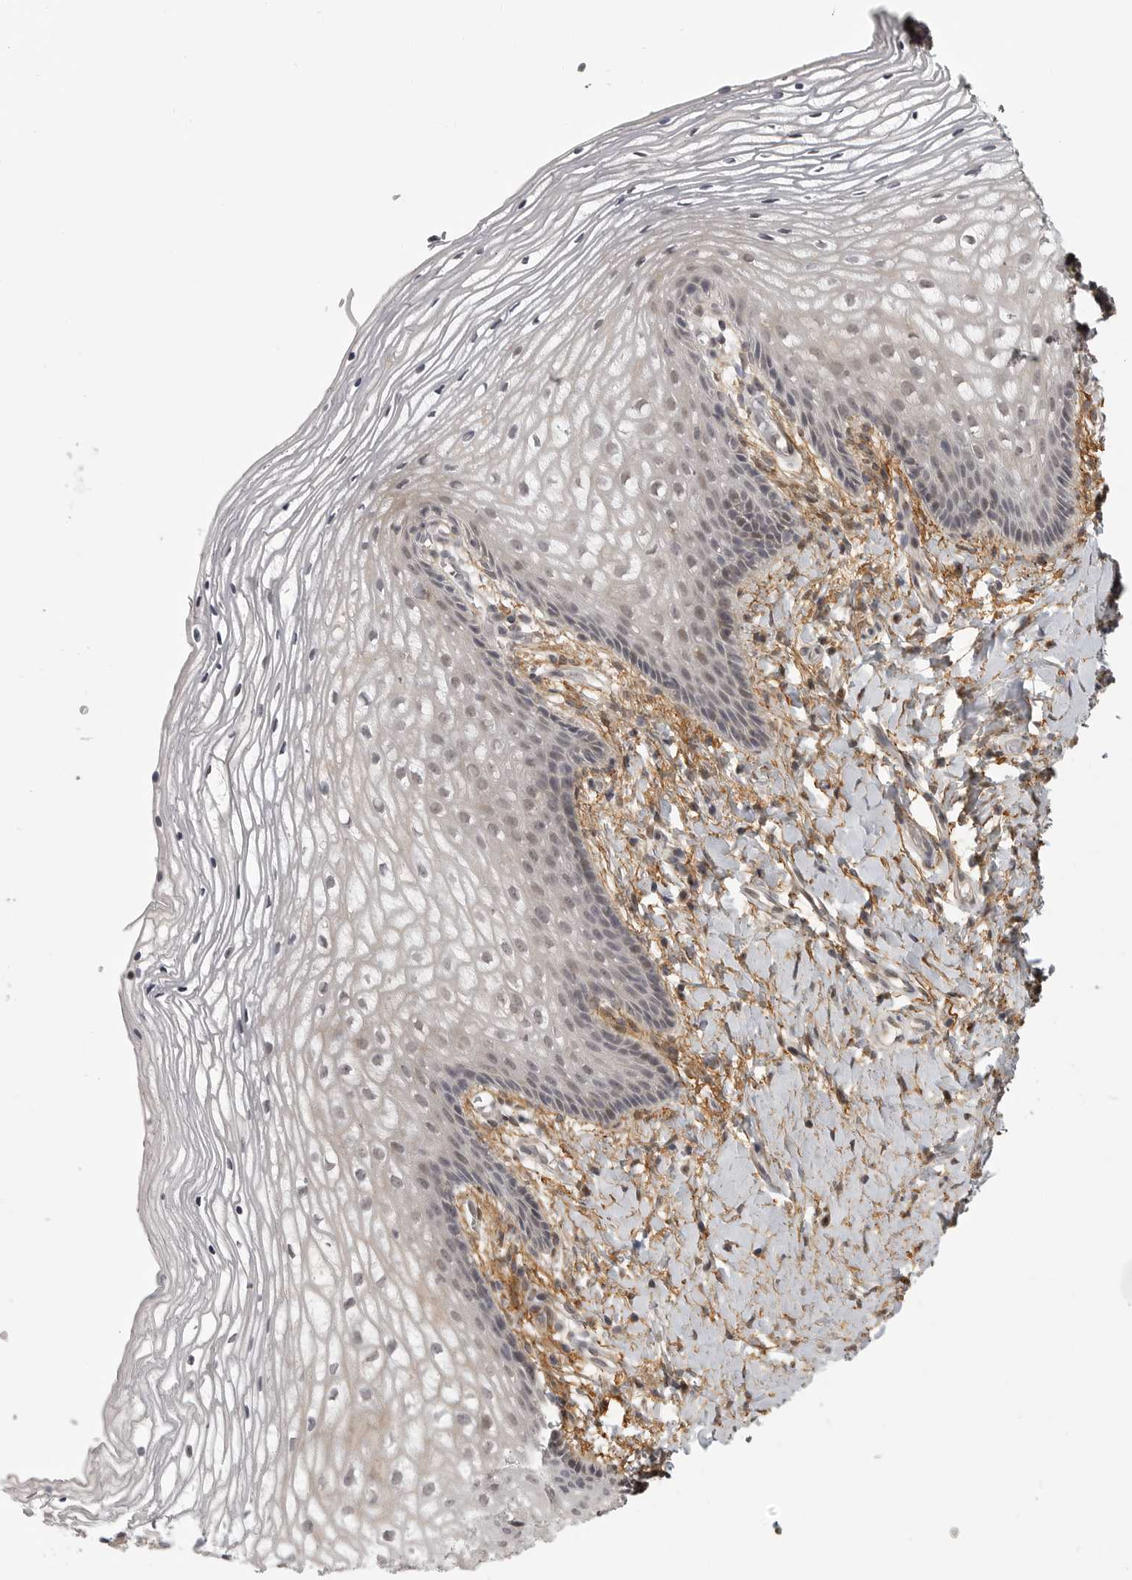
{"staining": {"intensity": "weak", "quantity": "25%-75%", "location": "nuclear"}, "tissue": "vagina", "cell_type": "Squamous epithelial cells", "image_type": "normal", "snomed": [{"axis": "morphology", "description": "Normal tissue, NOS"}, {"axis": "topography", "description": "Vagina"}], "caption": "Approximately 25%-75% of squamous epithelial cells in unremarkable human vagina exhibit weak nuclear protein expression as visualized by brown immunohistochemical staining.", "gene": "UROD", "patient": {"sex": "female", "age": 60}}